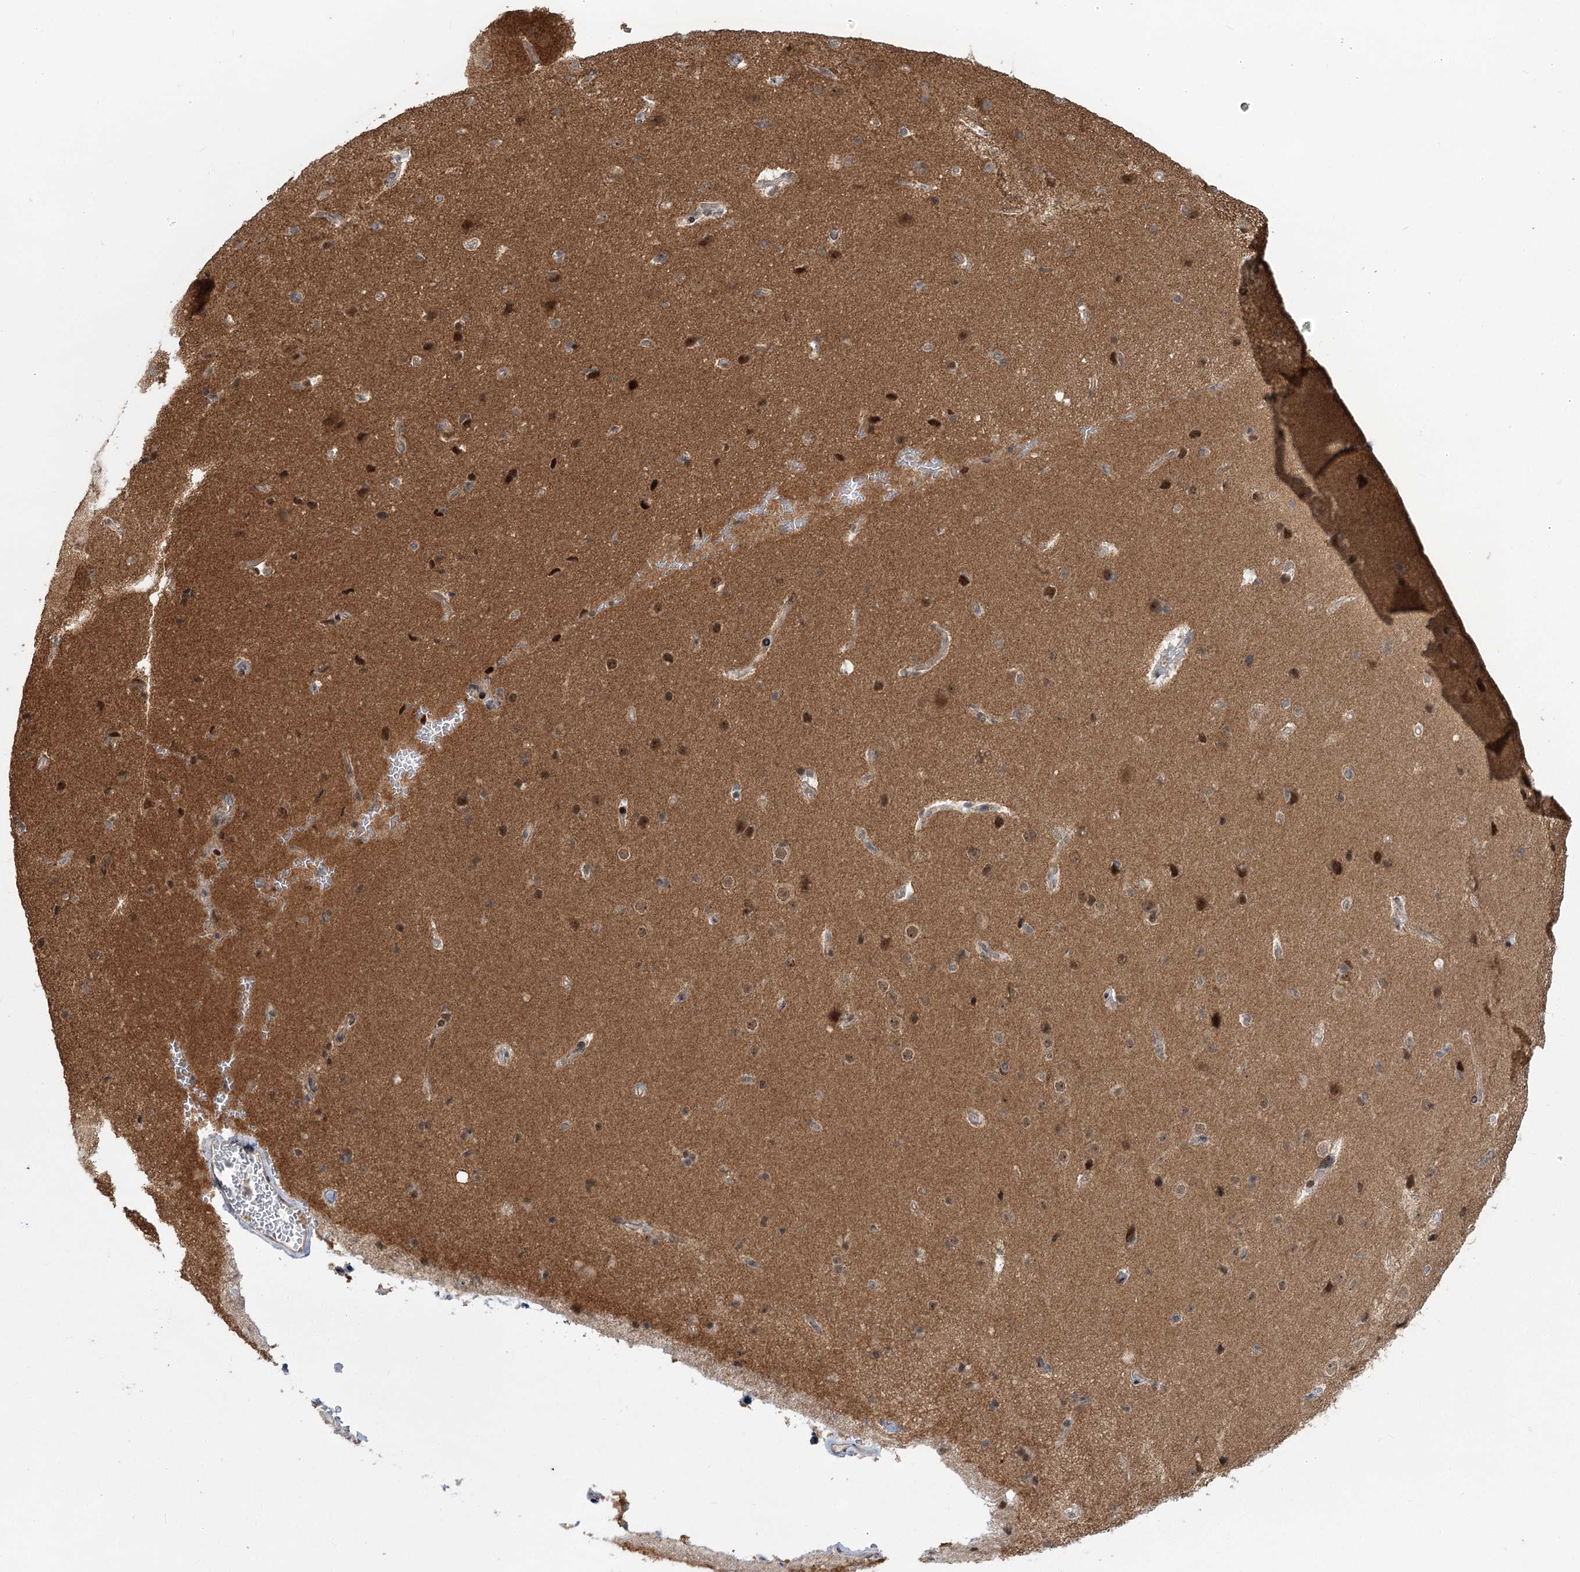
{"staining": {"intensity": "weak", "quantity": ">75%", "location": "nuclear"}, "tissue": "cerebral cortex", "cell_type": "Endothelial cells", "image_type": "normal", "snomed": [{"axis": "morphology", "description": "Normal tissue, NOS"}, {"axis": "topography", "description": "Cerebral cortex"}], "caption": "Immunohistochemistry image of unremarkable human cerebral cortex stained for a protein (brown), which demonstrates low levels of weak nuclear expression in approximately >75% of endothelial cells.", "gene": "HELQ", "patient": {"sex": "male", "age": 62}}